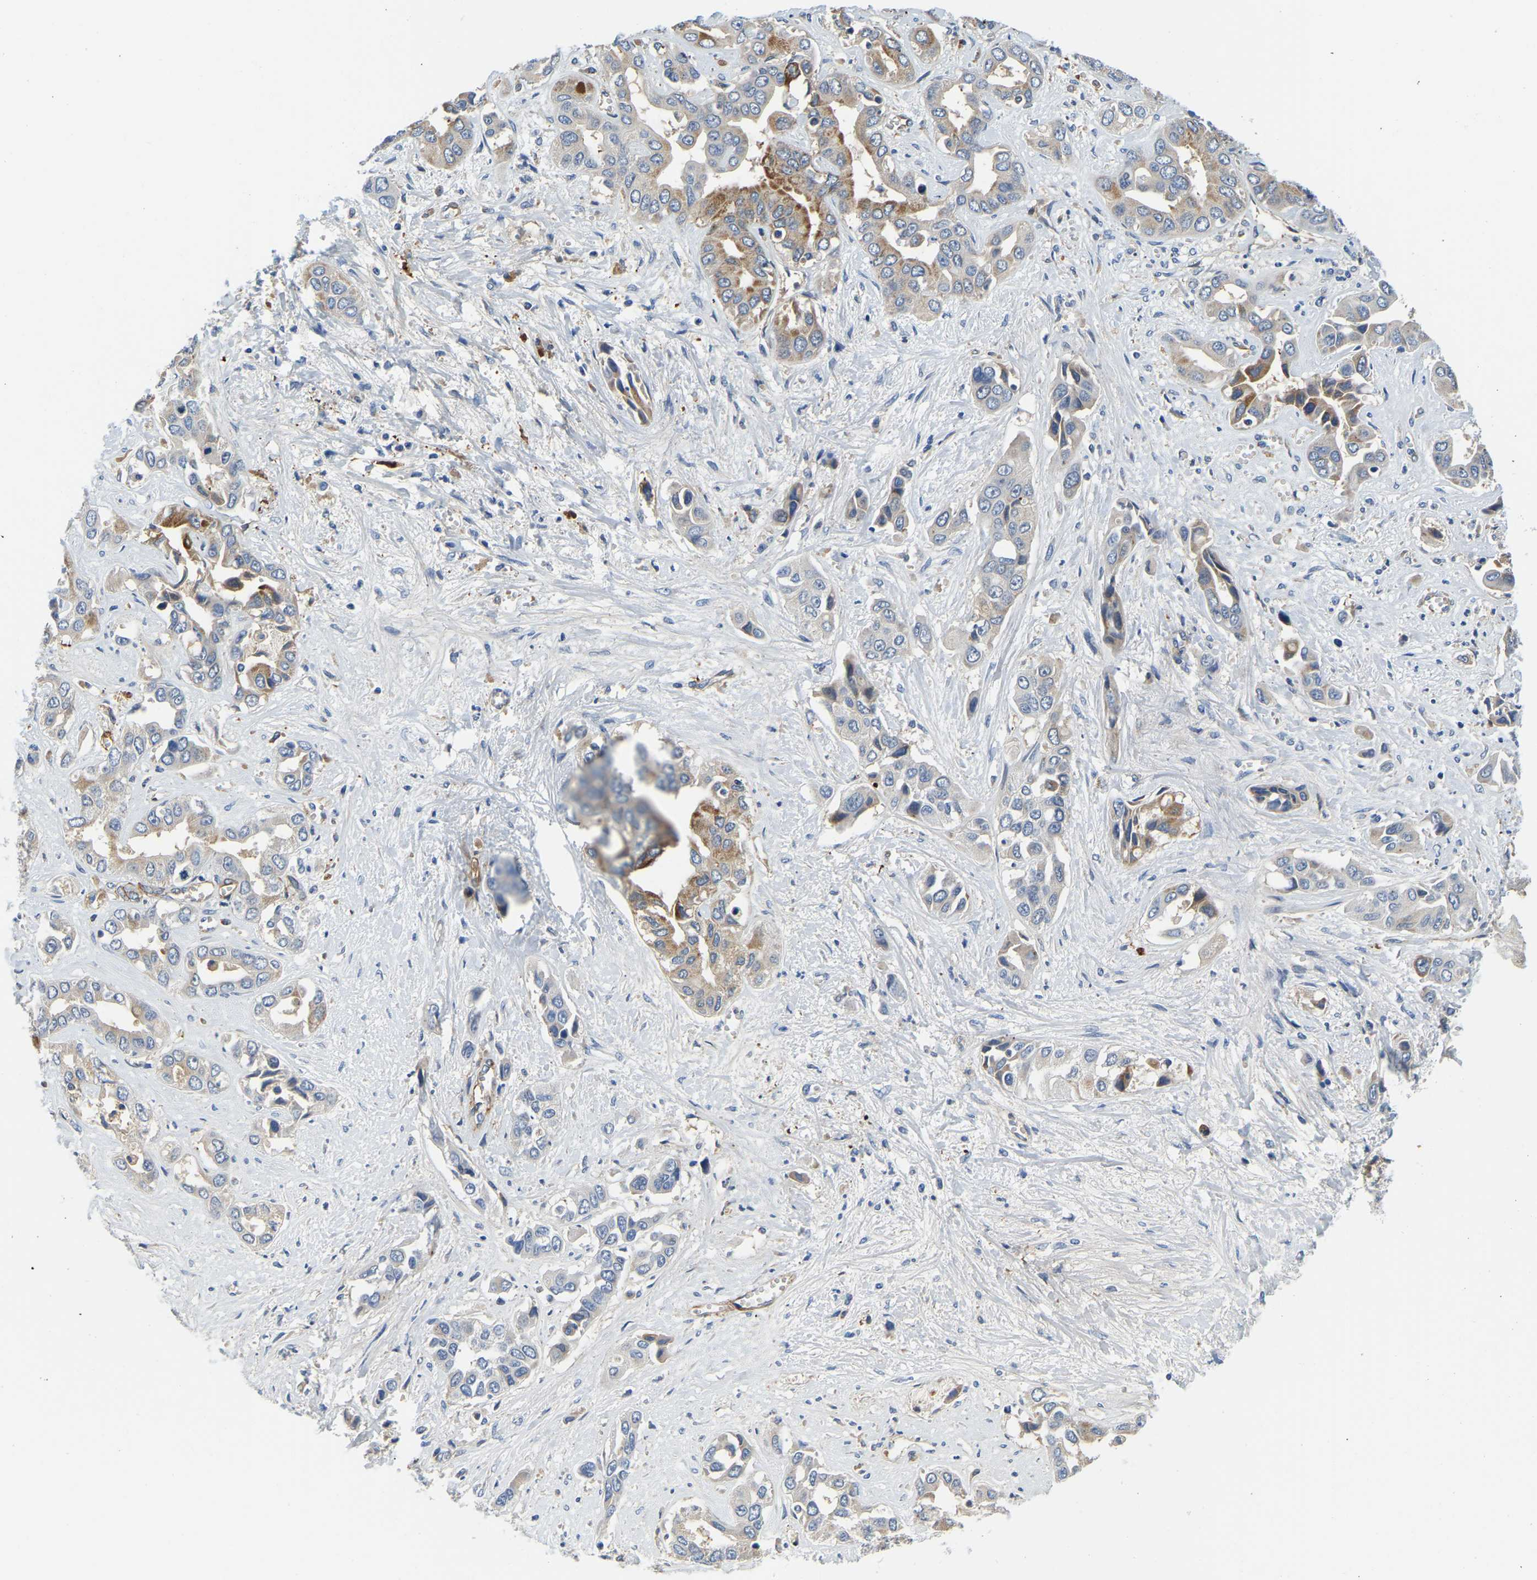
{"staining": {"intensity": "moderate", "quantity": "25%-75%", "location": "cytoplasmic/membranous"}, "tissue": "liver cancer", "cell_type": "Tumor cells", "image_type": "cancer", "snomed": [{"axis": "morphology", "description": "Cholangiocarcinoma"}, {"axis": "topography", "description": "Liver"}], "caption": "Human cholangiocarcinoma (liver) stained for a protein (brown) reveals moderate cytoplasmic/membranous positive staining in about 25%-75% of tumor cells.", "gene": "LIAS", "patient": {"sex": "female", "age": 52}}